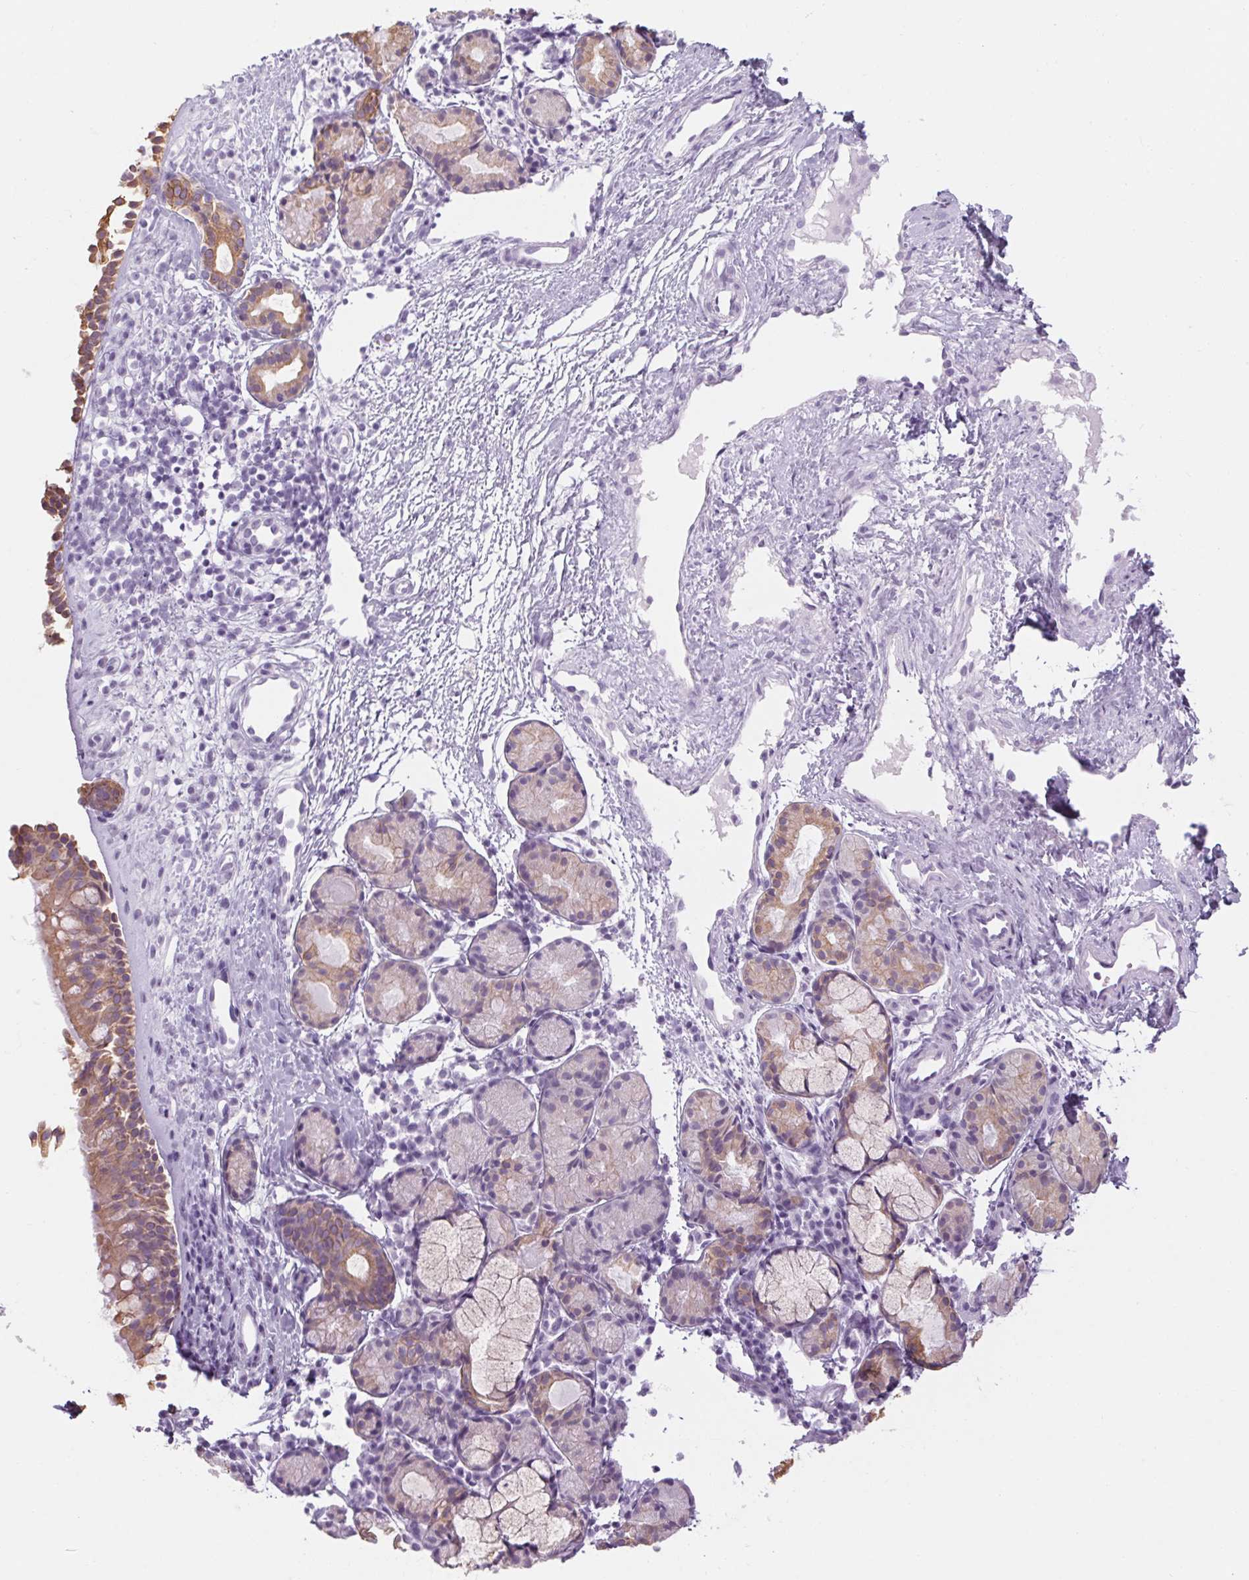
{"staining": {"intensity": "weak", "quantity": ">75%", "location": "cytoplasmic/membranous"}, "tissue": "nasopharynx", "cell_type": "Respiratory epithelial cells", "image_type": "normal", "snomed": [{"axis": "morphology", "description": "Normal tissue, NOS"}, {"axis": "topography", "description": "Nasopharynx"}], "caption": "This micrograph exhibits immunohistochemistry (IHC) staining of unremarkable human nasopharynx, with low weak cytoplasmic/membranous staining in approximately >75% of respiratory epithelial cells.", "gene": "RPTN", "patient": {"sex": "male", "age": 58}}